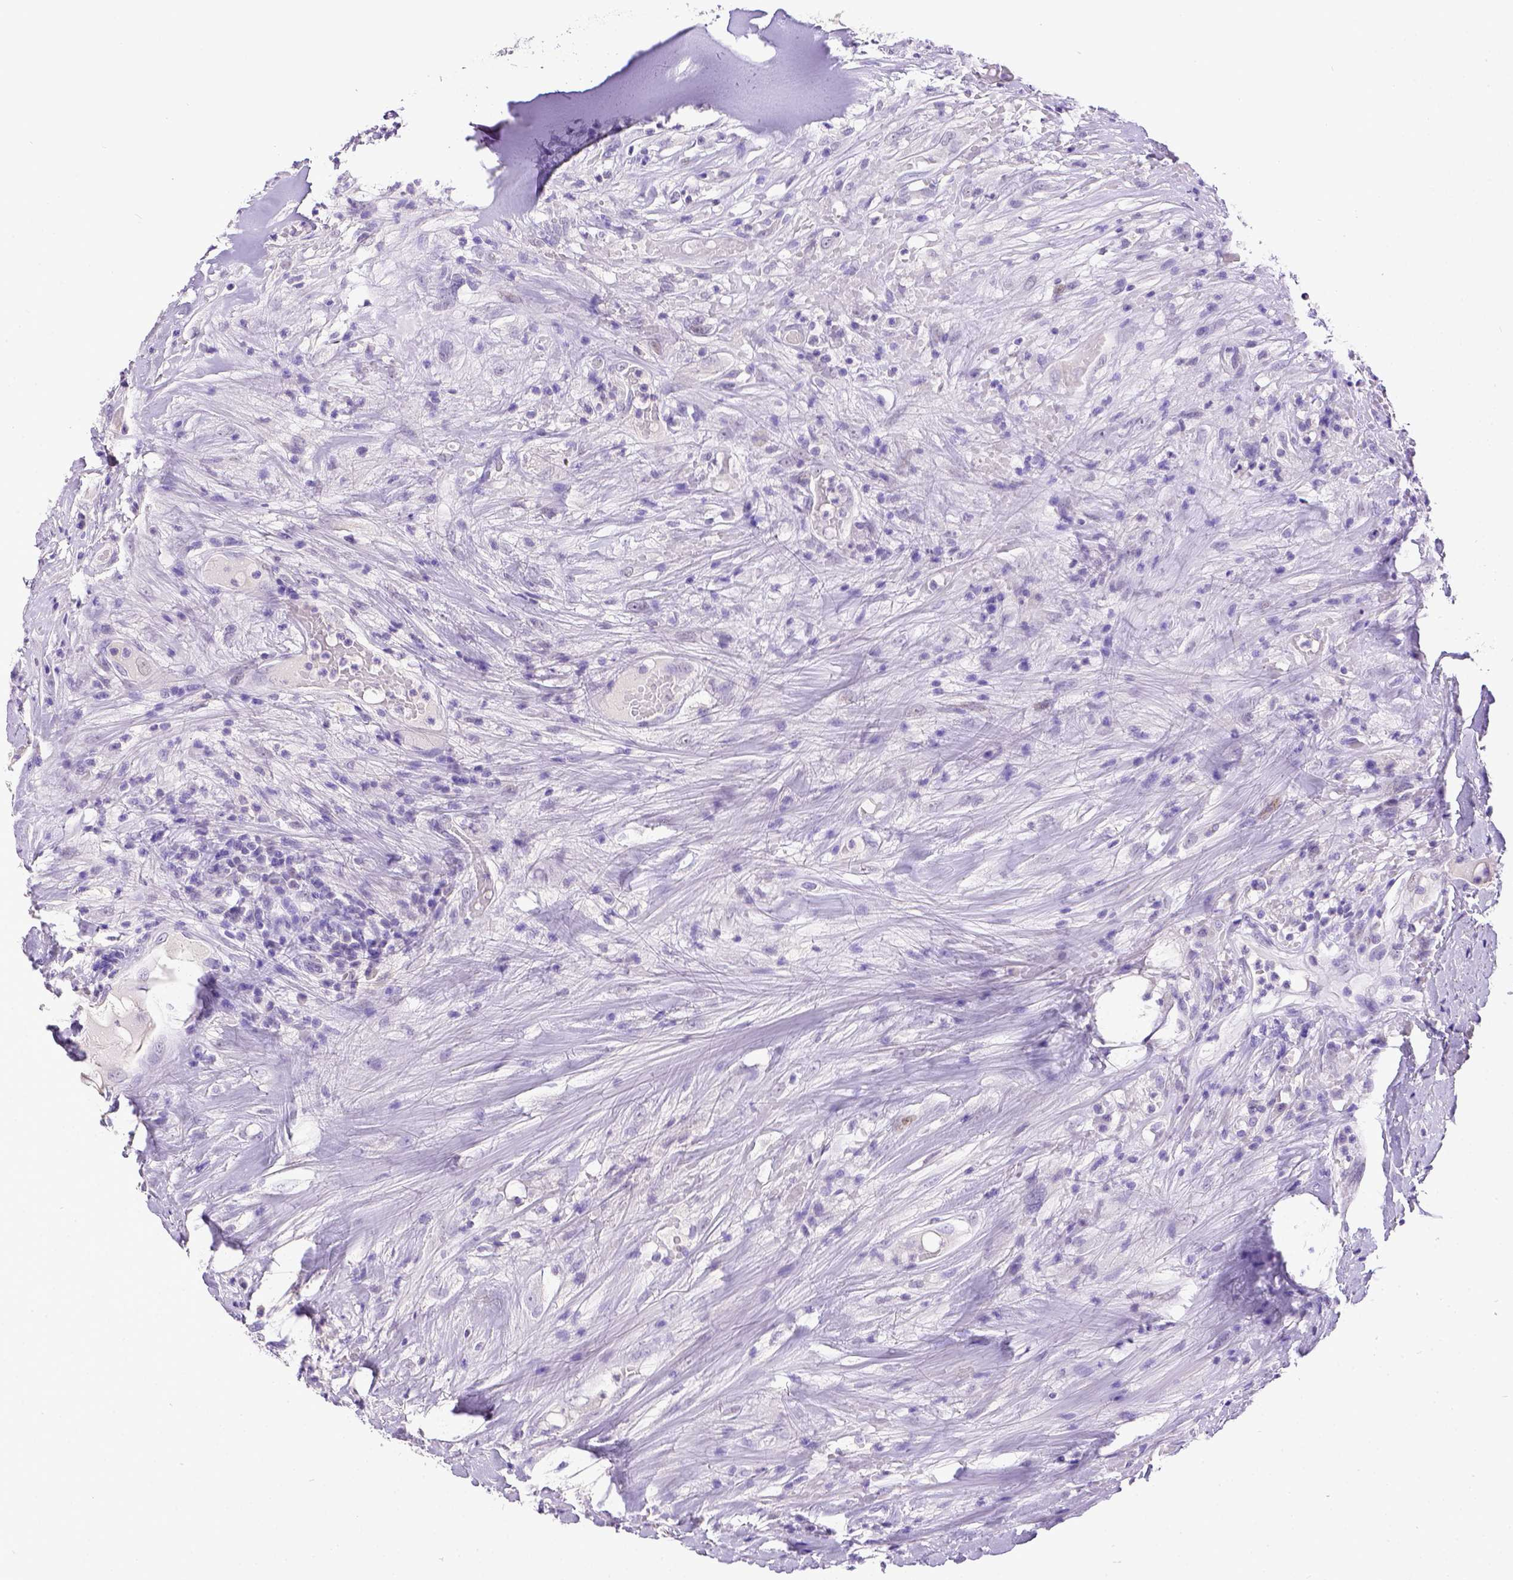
{"staining": {"intensity": "negative", "quantity": "none", "location": "none"}, "tissue": "head and neck cancer", "cell_type": "Tumor cells", "image_type": "cancer", "snomed": [{"axis": "morphology", "description": "Squamous cell carcinoma, NOS"}, {"axis": "topography", "description": "Skin"}, {"axis": "topography", "description": "Head-Neck"}], "caption": "Immunohistochemistry (IHC) micrograph of neoplastic tissue: squamous cell carcinoma (head and neck) stained with DAB (3,3'-diaminobenzidine) reveals no significant protein staining in tumor cells. (Stains: DAB (3,3'-diaminobenzidine) IHC with hematoxylin counter stain, Microscopy: brightfield microscopy at high magnification).", "gene": "ESR1", "patient": {"sex": "male", "age": 80}}